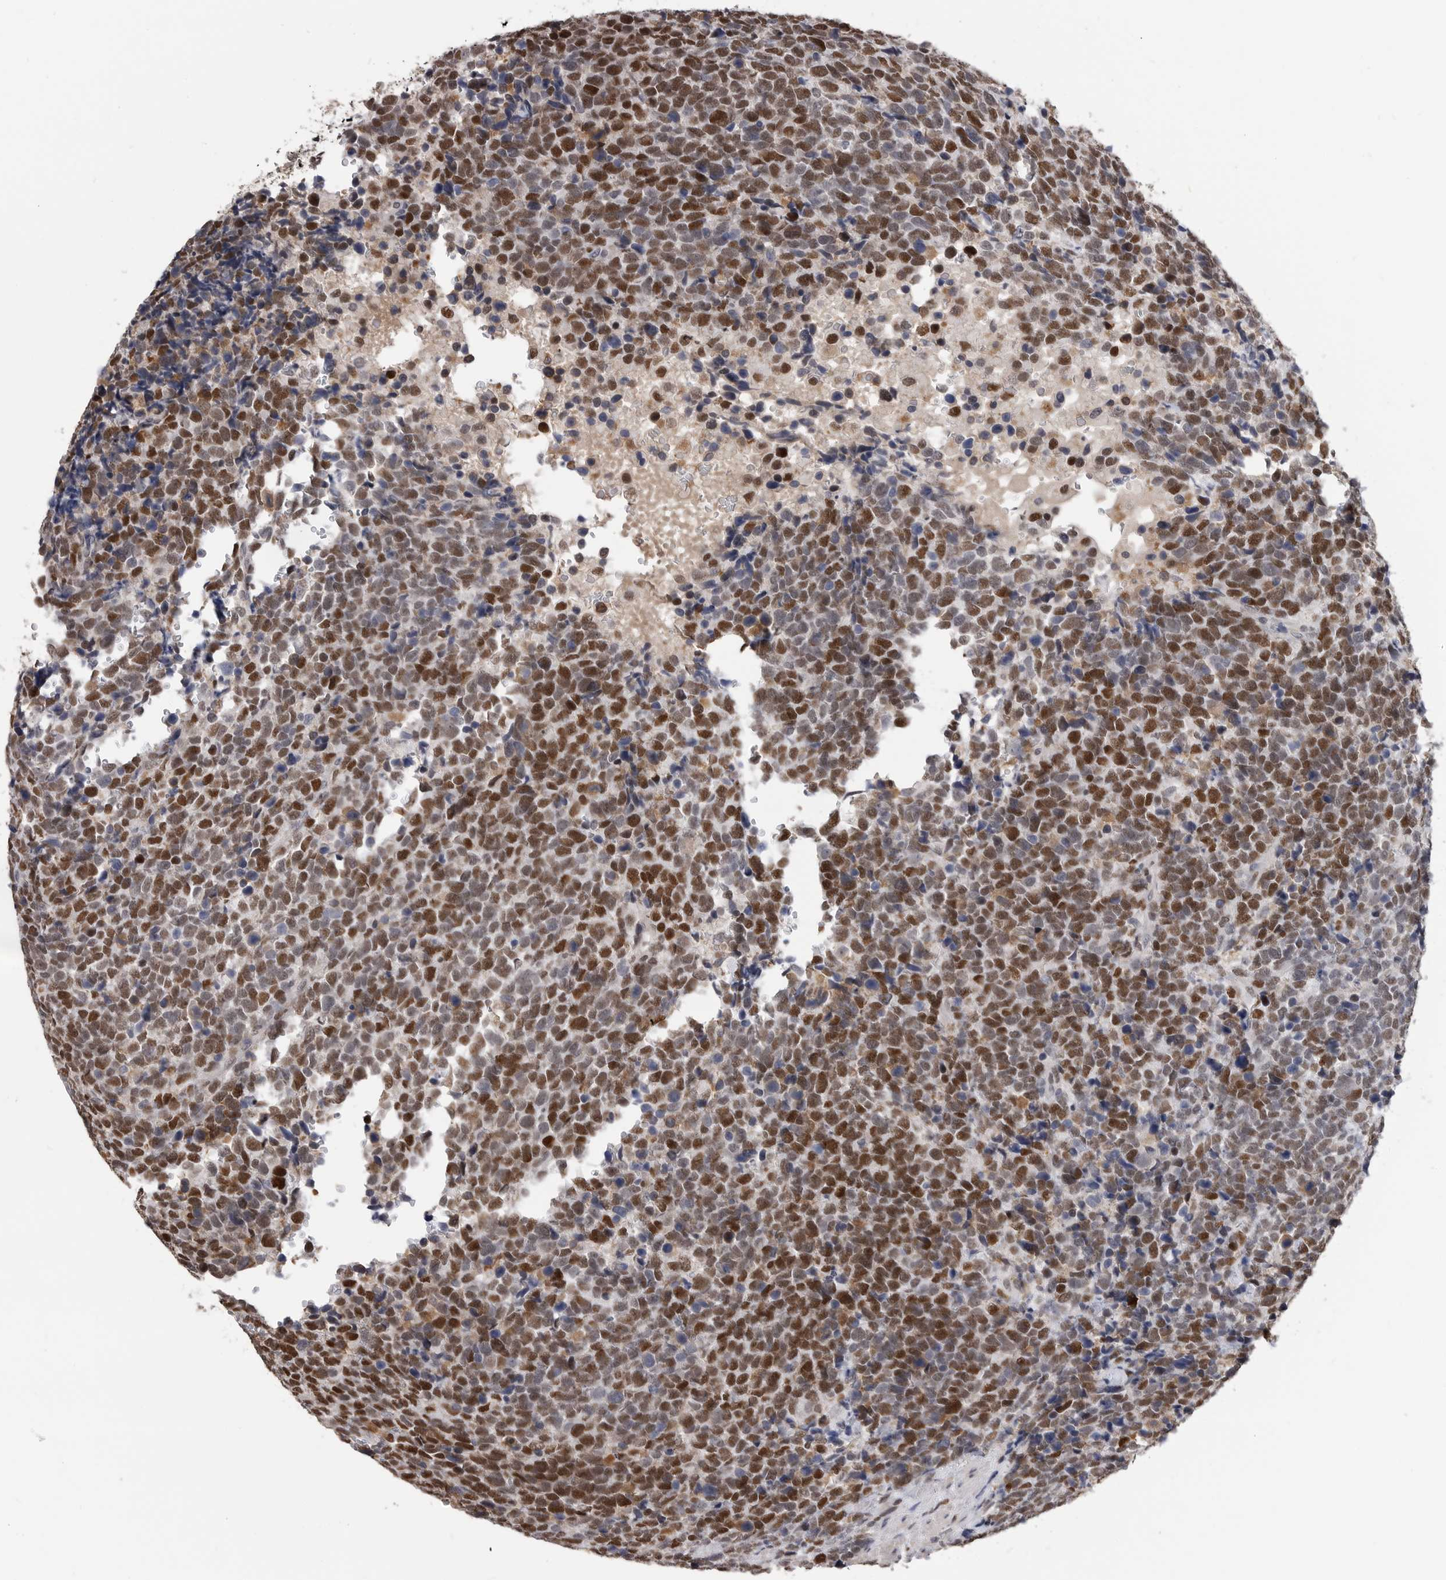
{"staining": {"intensity": "strong", "quantity": ">75%", "location": "nuclear"}, "tissue": "urothelial cancer", "cell_type": "Tumor cells", "image_type": "cancer", "snomed": [{"axis": "morphology", "description": "Urothelial carcinoma, High grade"}, {"axis": "topography", "description": "Urinary bladder"}], "caption": "Strong nuclear protein expression is present in about >75% of tumor cells in urothelial cancer.", "gene": "SMARCC1", "patient": {"sex": "female", "age": 82}}